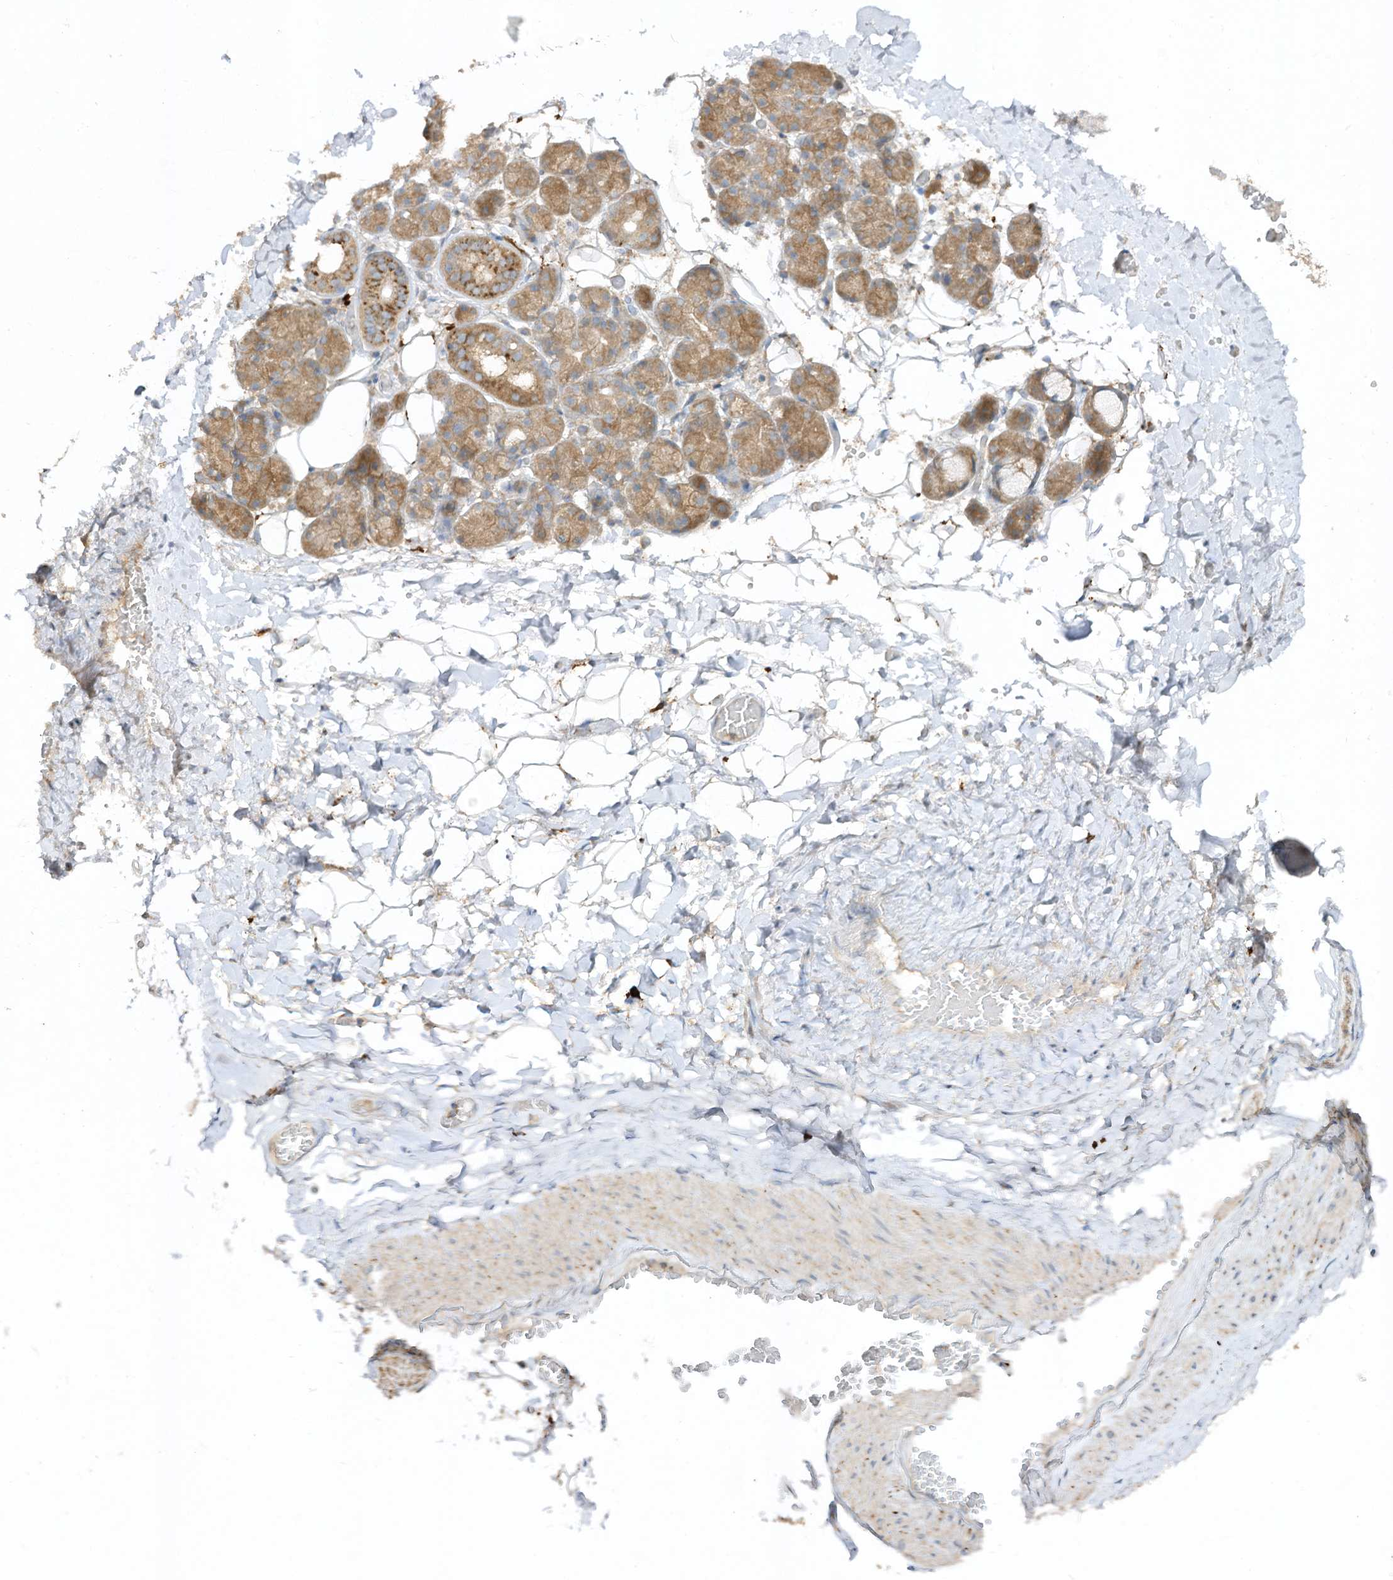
{"staining": {"intensity": "moderate", "quantity": ">75%", "location": "cytoplasmic/membranous"}, "tissue": "salivary gland", "cell_type": "Glandular cells", "image_type": "normal", "snomed": [{"axis": "morphology", "description": "Normal tissue, NOS"}, {"axis": "topography", "description": "Salivary gland"}], "caption": "DAB immunohistochemical staining of normal salivary gland displays moderate cytoplasmic/membranous protein positivity in approximately >75% of glandular cells.", "gene": "LDAH", "patient": {"sex": "male", "age": 63}}